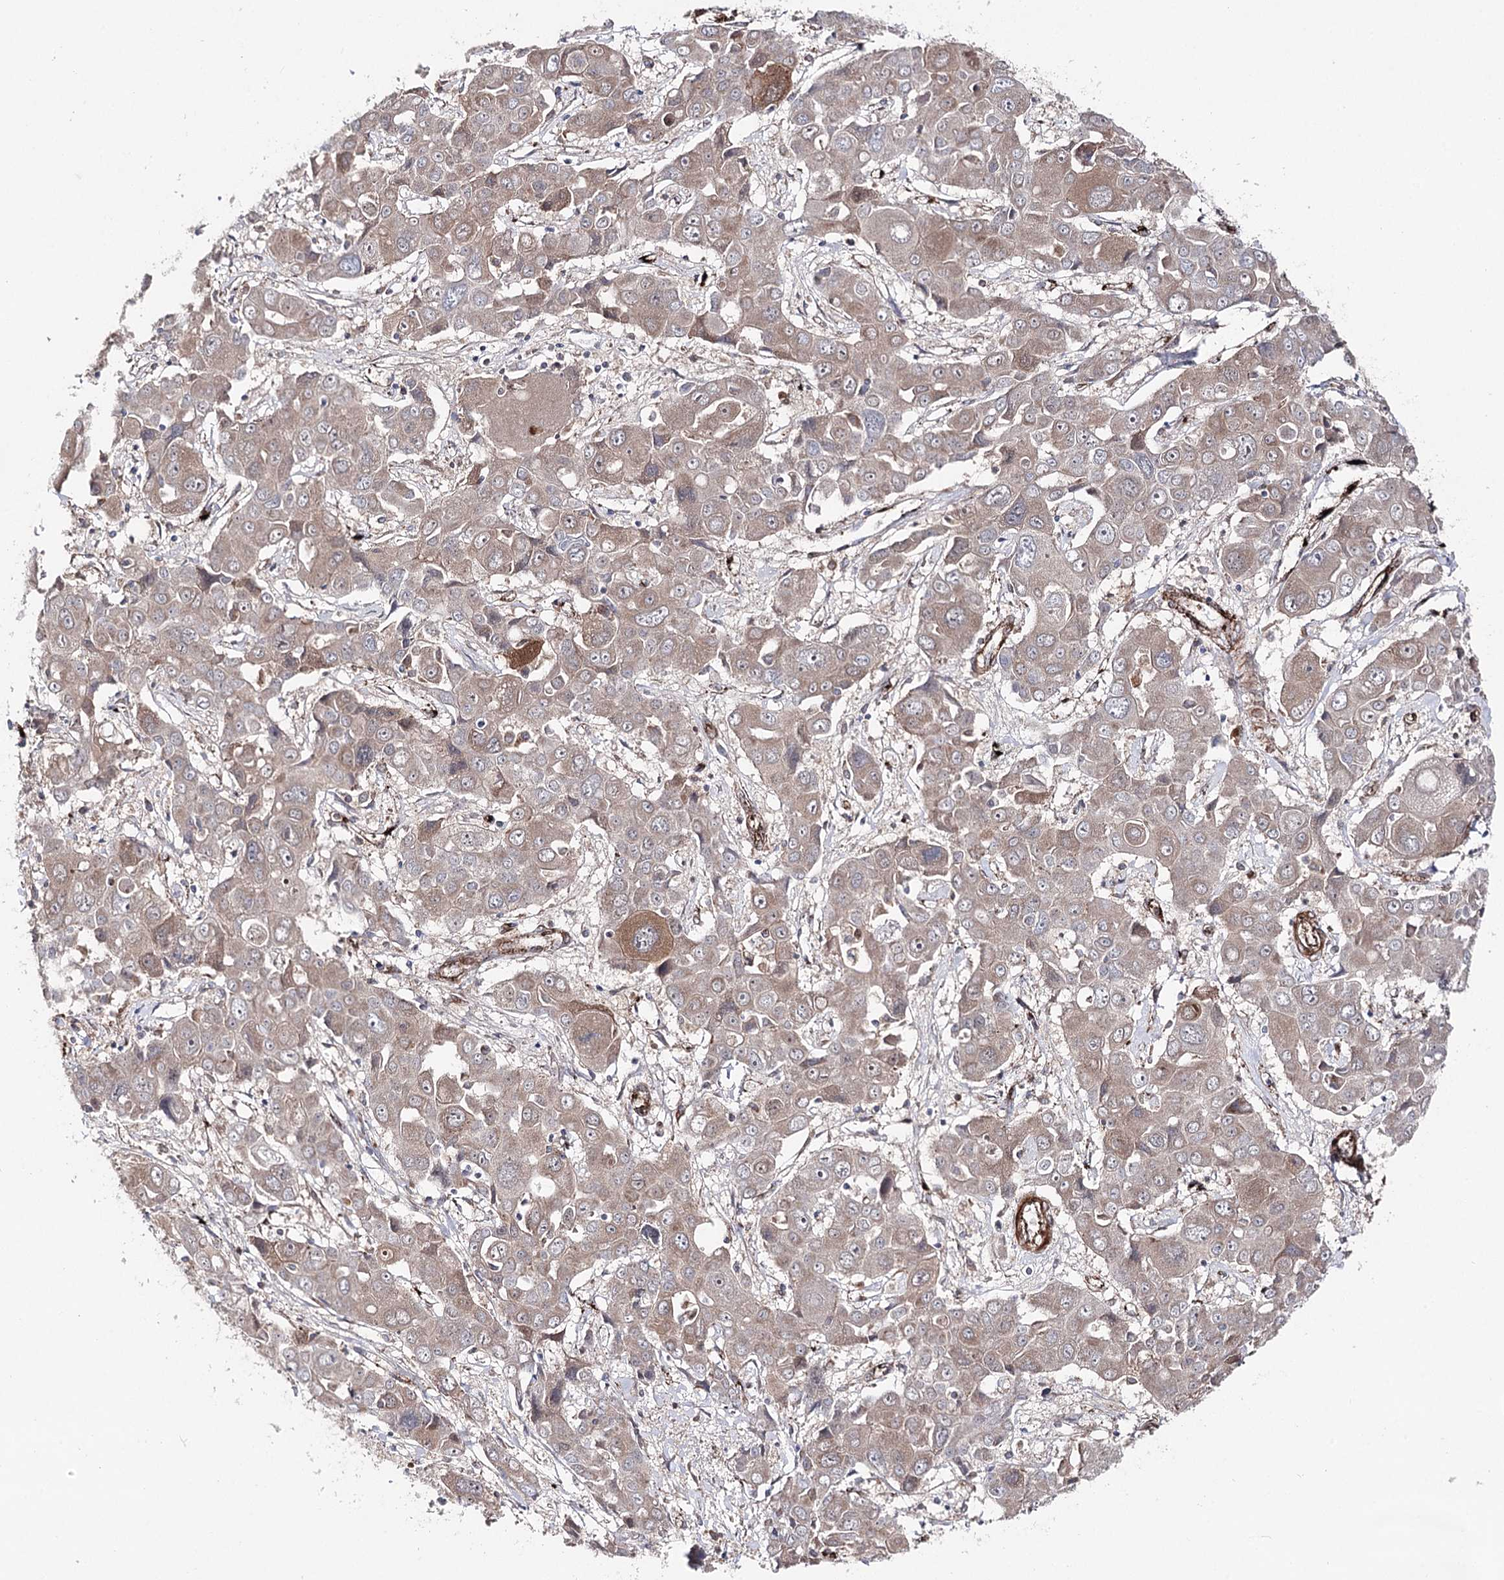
{"staining": {"intensity": "moderate", "quantity": "<25%", "location": "cytoplasmic/membranous"}, "tissue": "liver cancer", "cell_type": "Tumor cells", "image_type": "cancer", "snomed": [{"axis": "morphology", "description": "Cholangiocarcinoma"}, {"axis": "topography", "description": "Liver"}], "caption": "Brown immunohistochemical staining in human cholangiocarcinoma (liver) exhibits moderate cytoplasmic/membranous expression in approximately <25% of tumor cells.", "gene": "MIB1", "patient": {"sex": "male", "age": 67}}